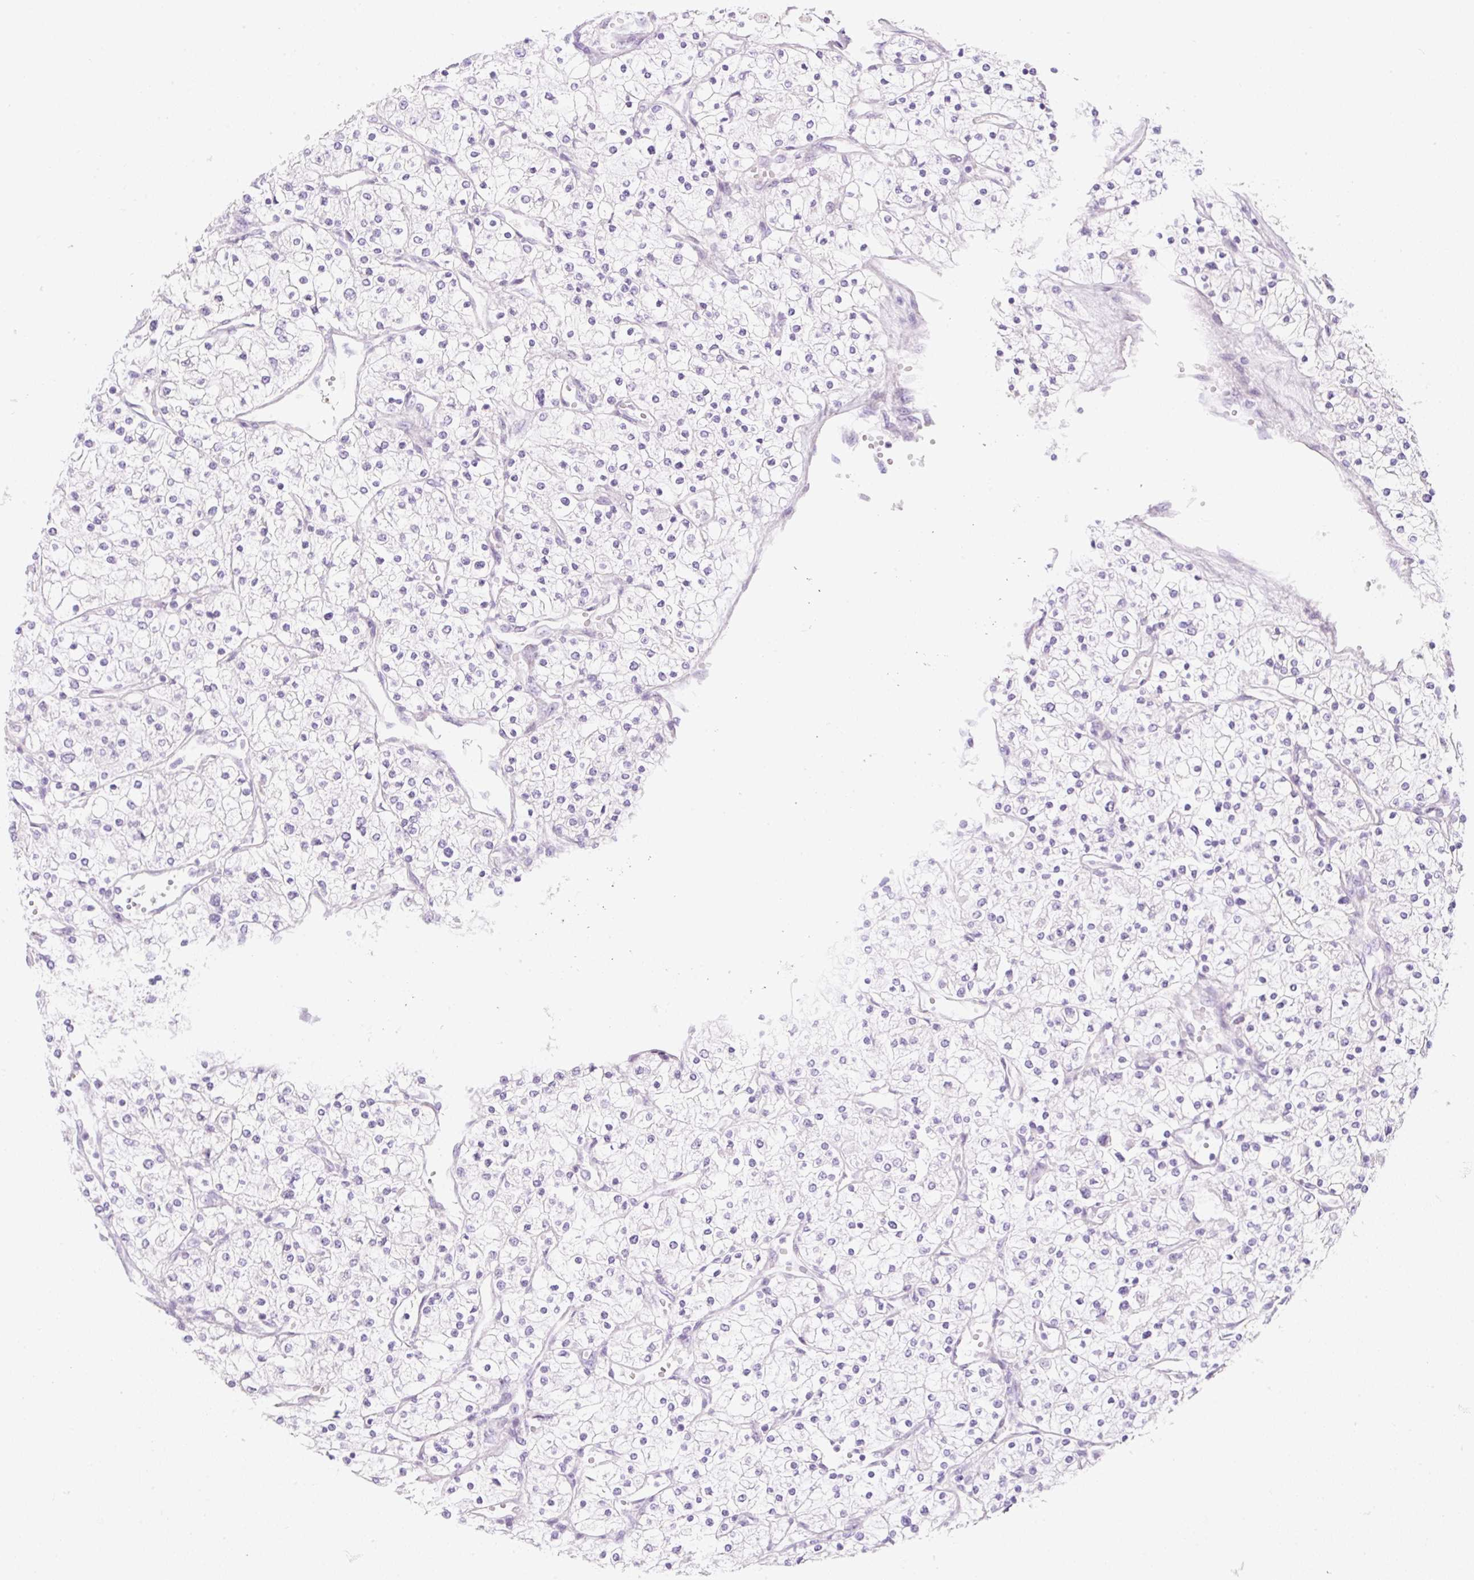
{"staining": {"intensity": "negative", "quantity": "none", "location": "none"}, "tissue": "renal cancer", "cell_type": "Tumor cells", "image_type": "cancer", "snomed": [{"axis": "morphology", "description": "Adenocarcinoma, NOS"}, {"axis": "topography", "description": "Kidney"}], "caption": "There is no significant positivity in tumor cells of adenocarcinoma (renal).", "gene": "ZNF121", "patient": {"sex": "male", "age": 80}}